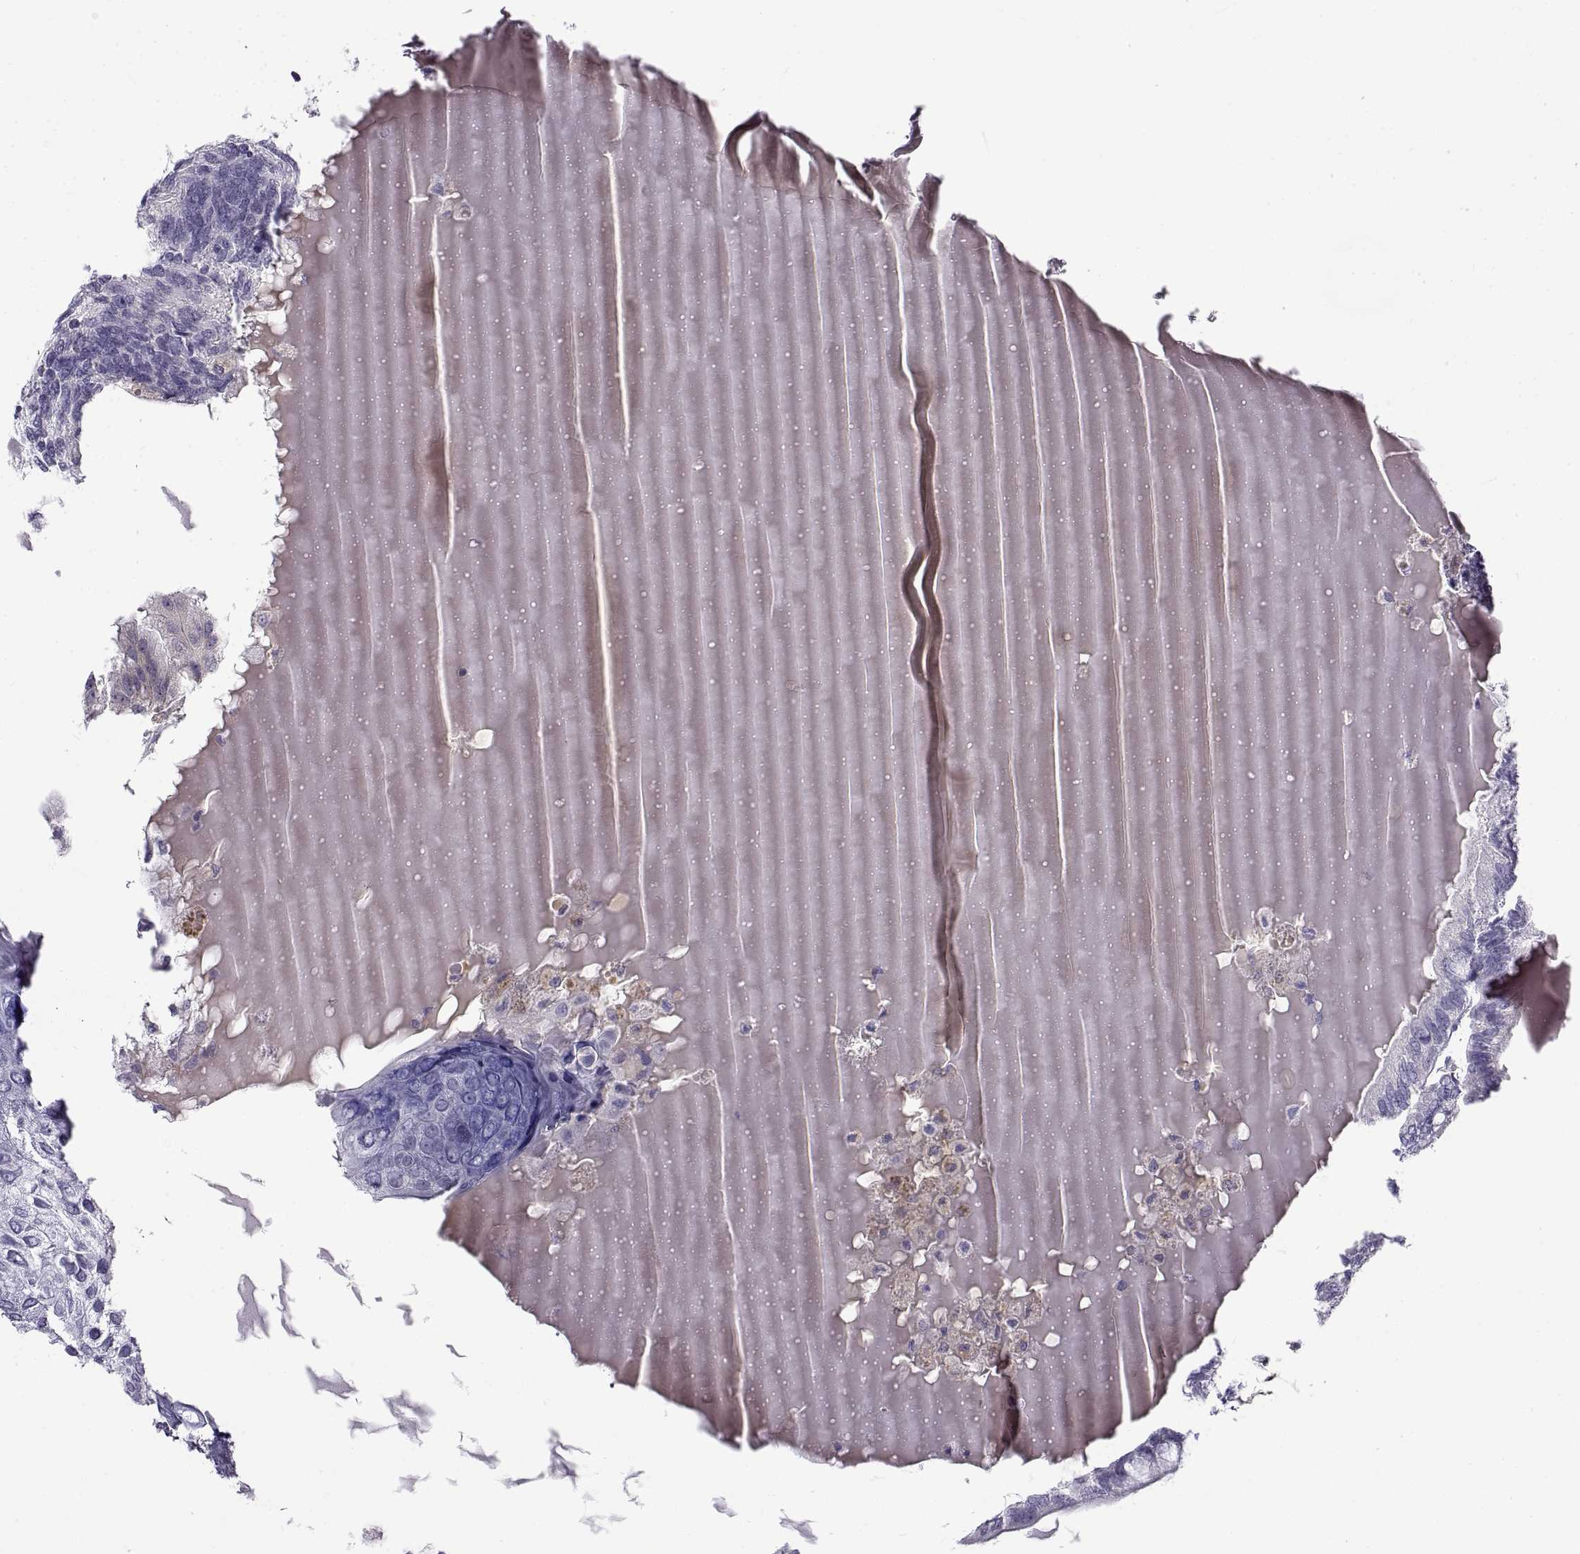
{"staining": {"intensity": "negative", "quantity": "none", "location": "none"}, "tissue": "testis cancer", "cell_type": "Tumor cells", "image_type": "cancer", "snomed": [{"axis": "morphology", "description": "Seminoma, NOS"}, {"axis": "morphology", "description": "Carcinoma, Embryonal, NOS"}, {"axis": "topography", "description": "Testis"}], "caption": "Immunohistochemical staining of embryonal carcinoma (testis) shows no significant staining in tumor cells.", "gene": "FAM166A", "patient": {"sex": "male", "age": 41}}